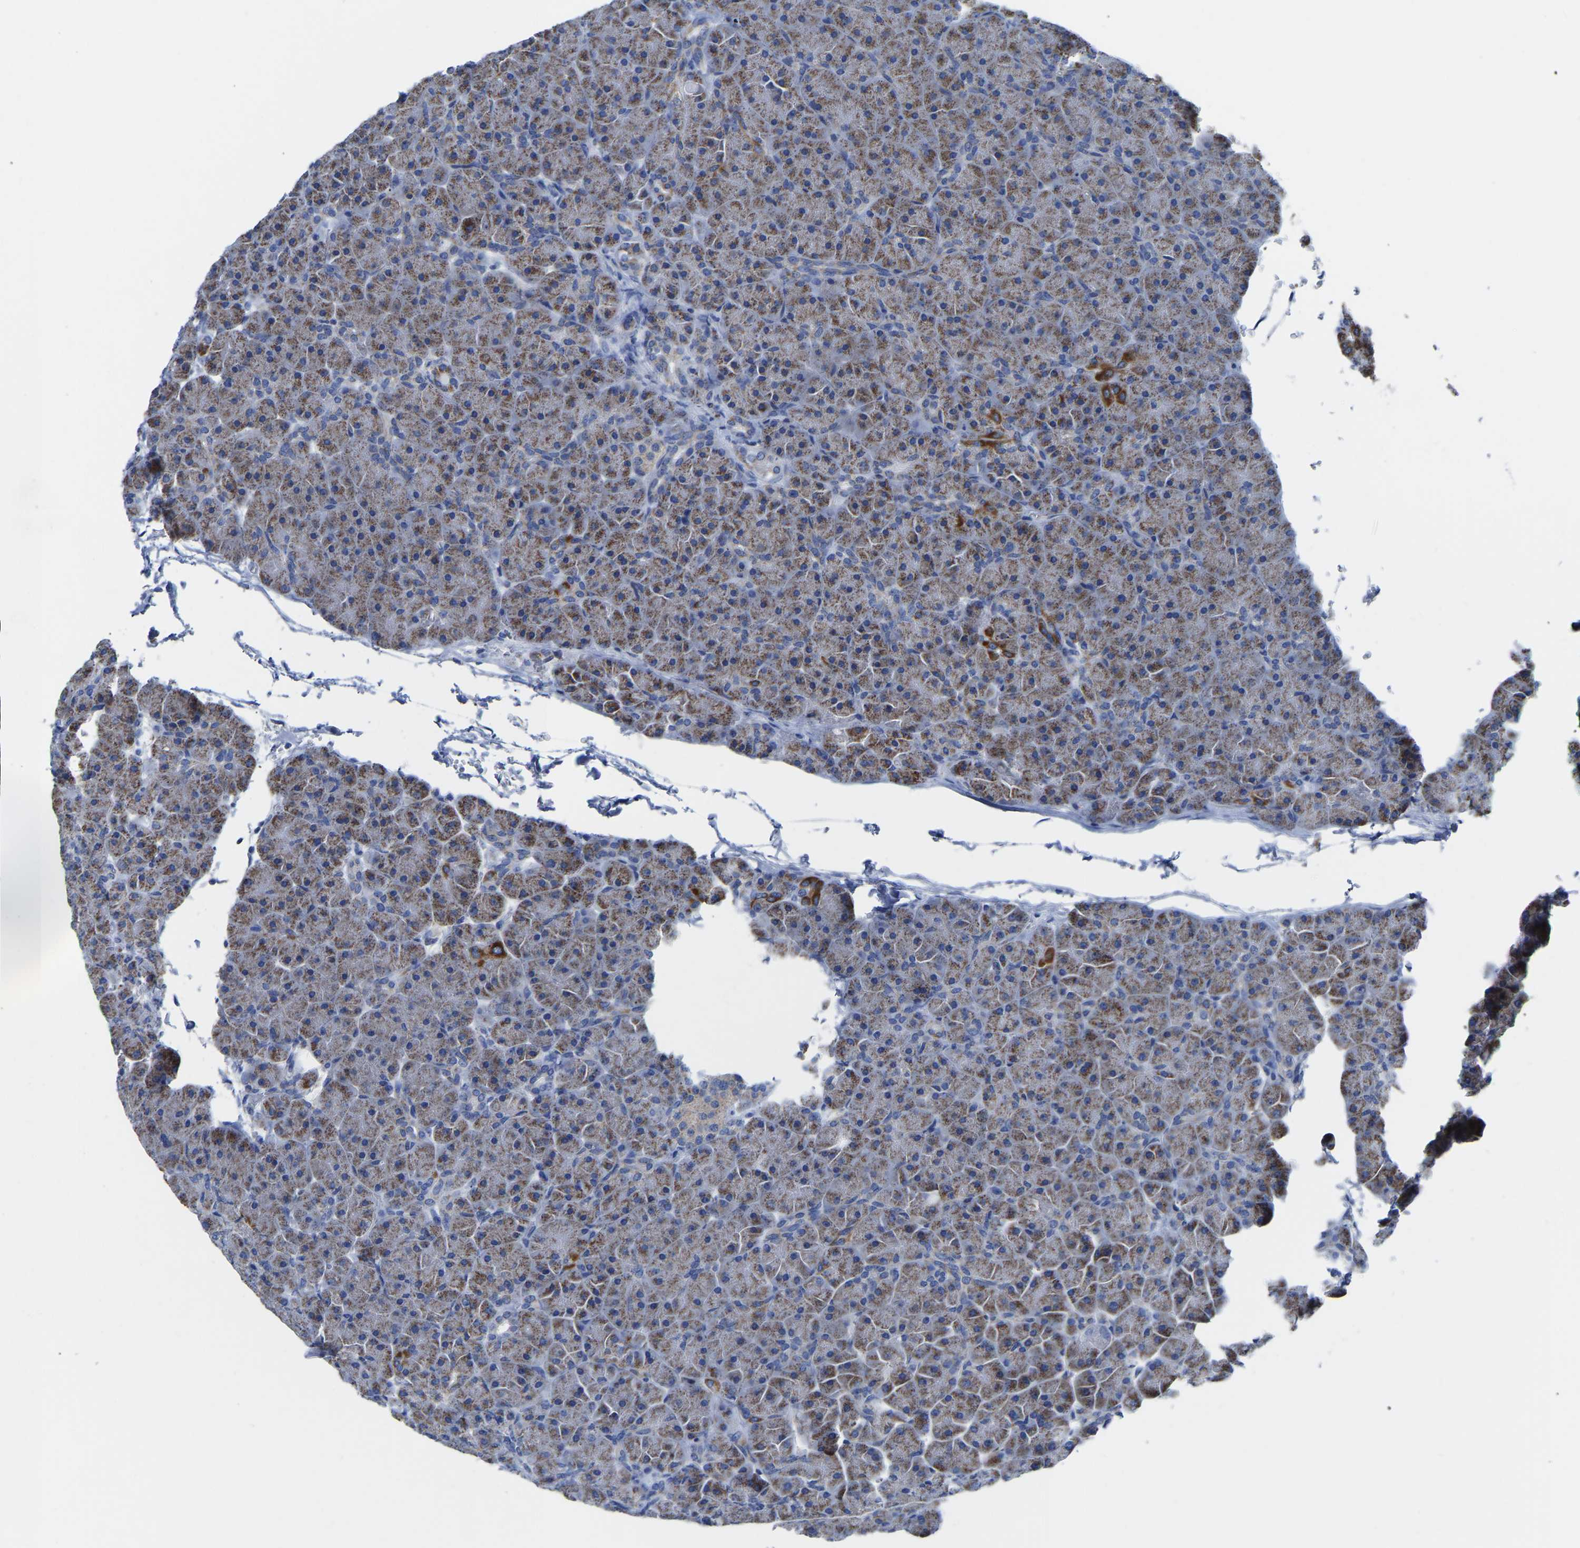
{"staining": {"intensity": "moderate", "quantity": "25%-75%", "location": "cytoplasmic/membranous"}, "tissue": "pancreas", "cell_type": "Exocrine glandular cells", "image_type": "normal", "snomed": [{"axis": "morphology", "description": "Normal tissue, NOS"}, {"axis": "topography", "description": "Pancreas"}], "caption": "Pancreas stained for a protein (brown) demonstrates moderate cytoplasmic/membranous positive expression in approximately 25%-75% of exocrine glandular cells.", "gene": "ETFA", "patient": {"sex": "male", "age": 66}}